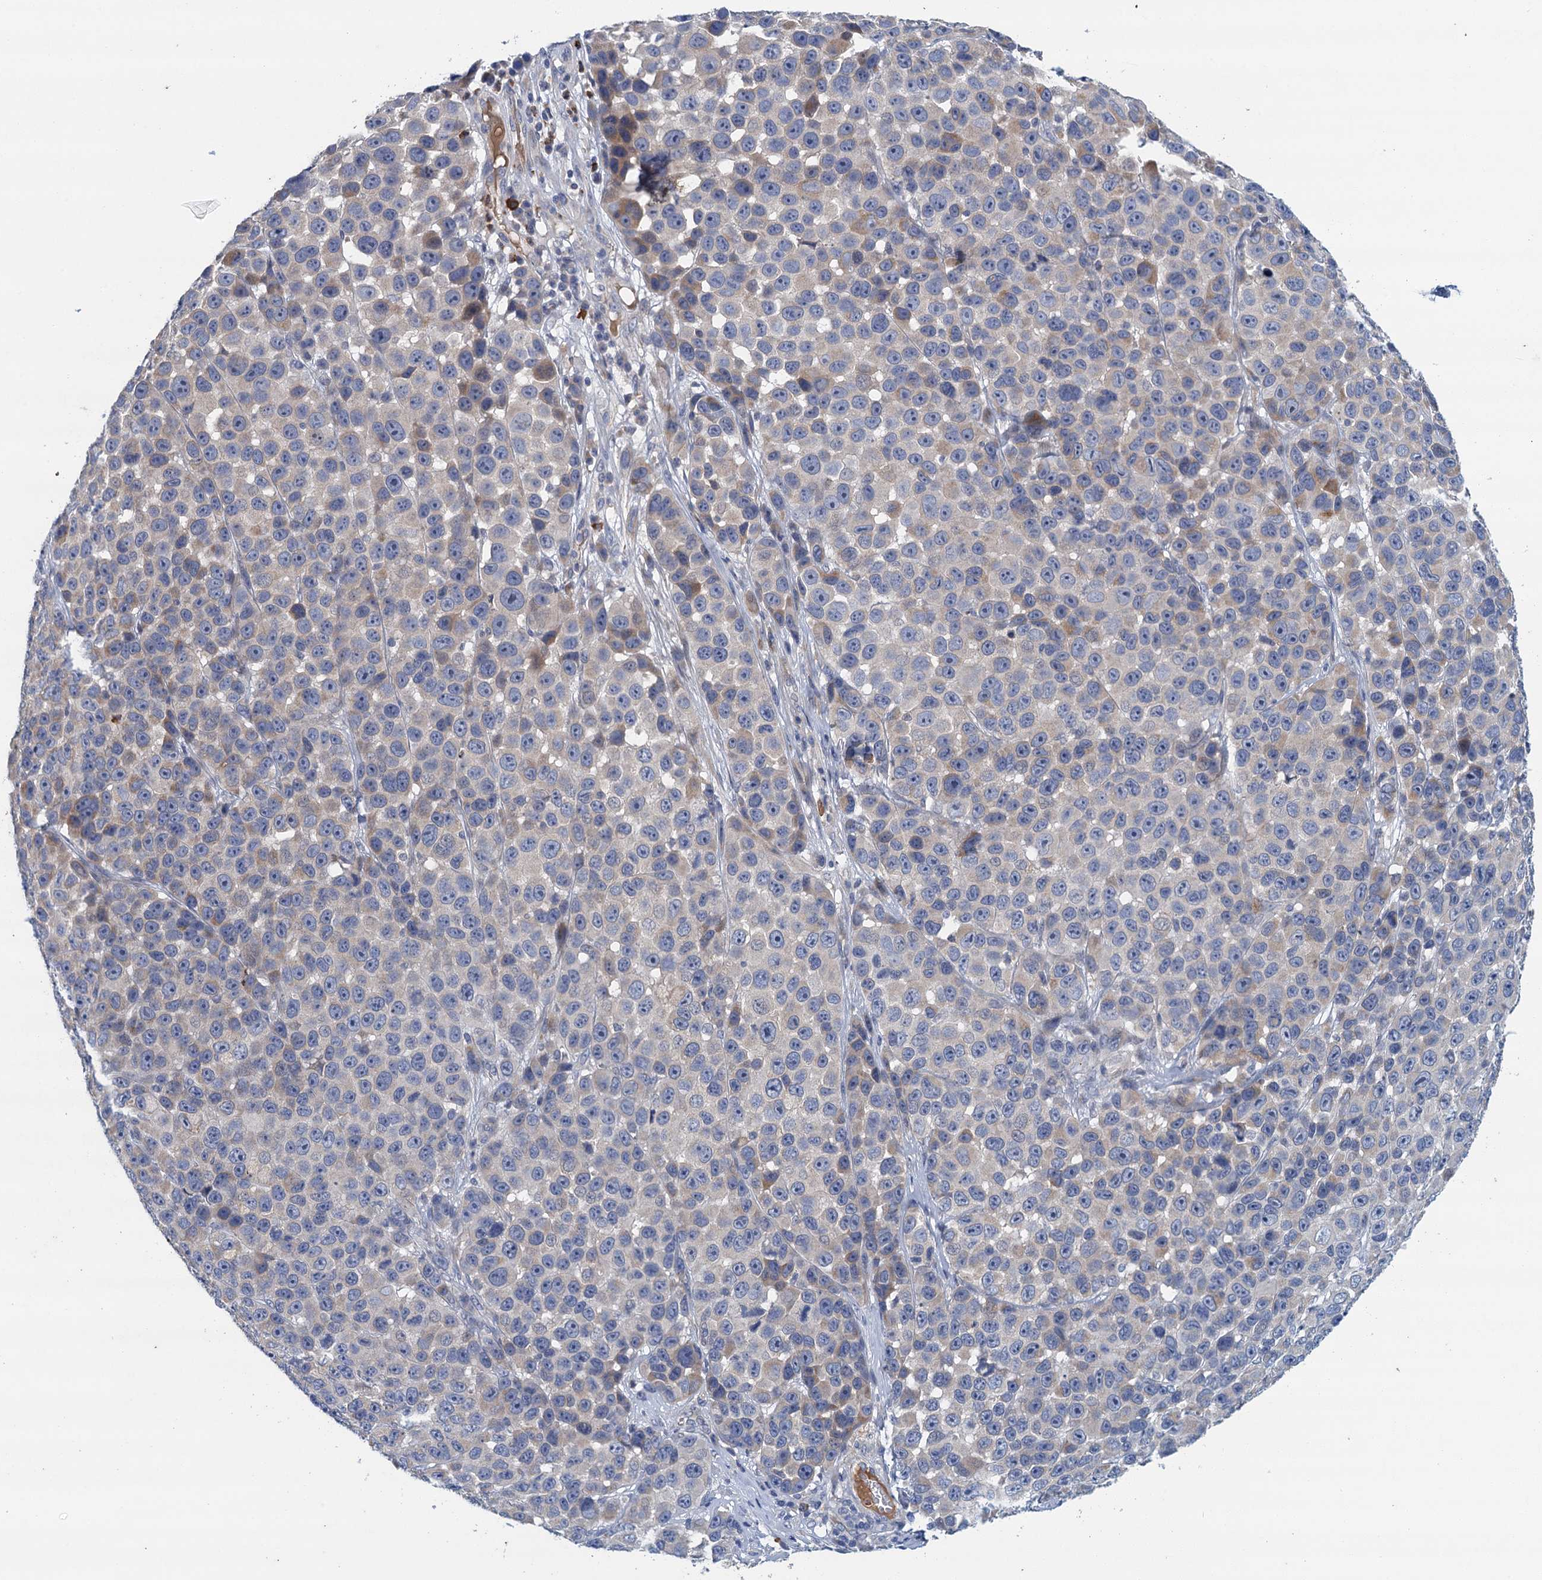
{"staining": {"intensity": "weak", "quantity": "<25%", "location": "cytoplasmic/membranous"}, "tissue": "melanoma", "cell_type": "Tumor cells", "image_type": "cancer", "snomed": [{"axis": "morphology", "description": "Malignant melanoma, NOS"}, {"axis": "topography", "description": "Skin"}], "caption": "Immunohistochemistry (IHC) histopathology image of human malignant melanoma stained for a protein (brown), which shows no expression in tumor cells.", "gene": "TPCN1", "patient": {"sex": "male", "age": 53}}